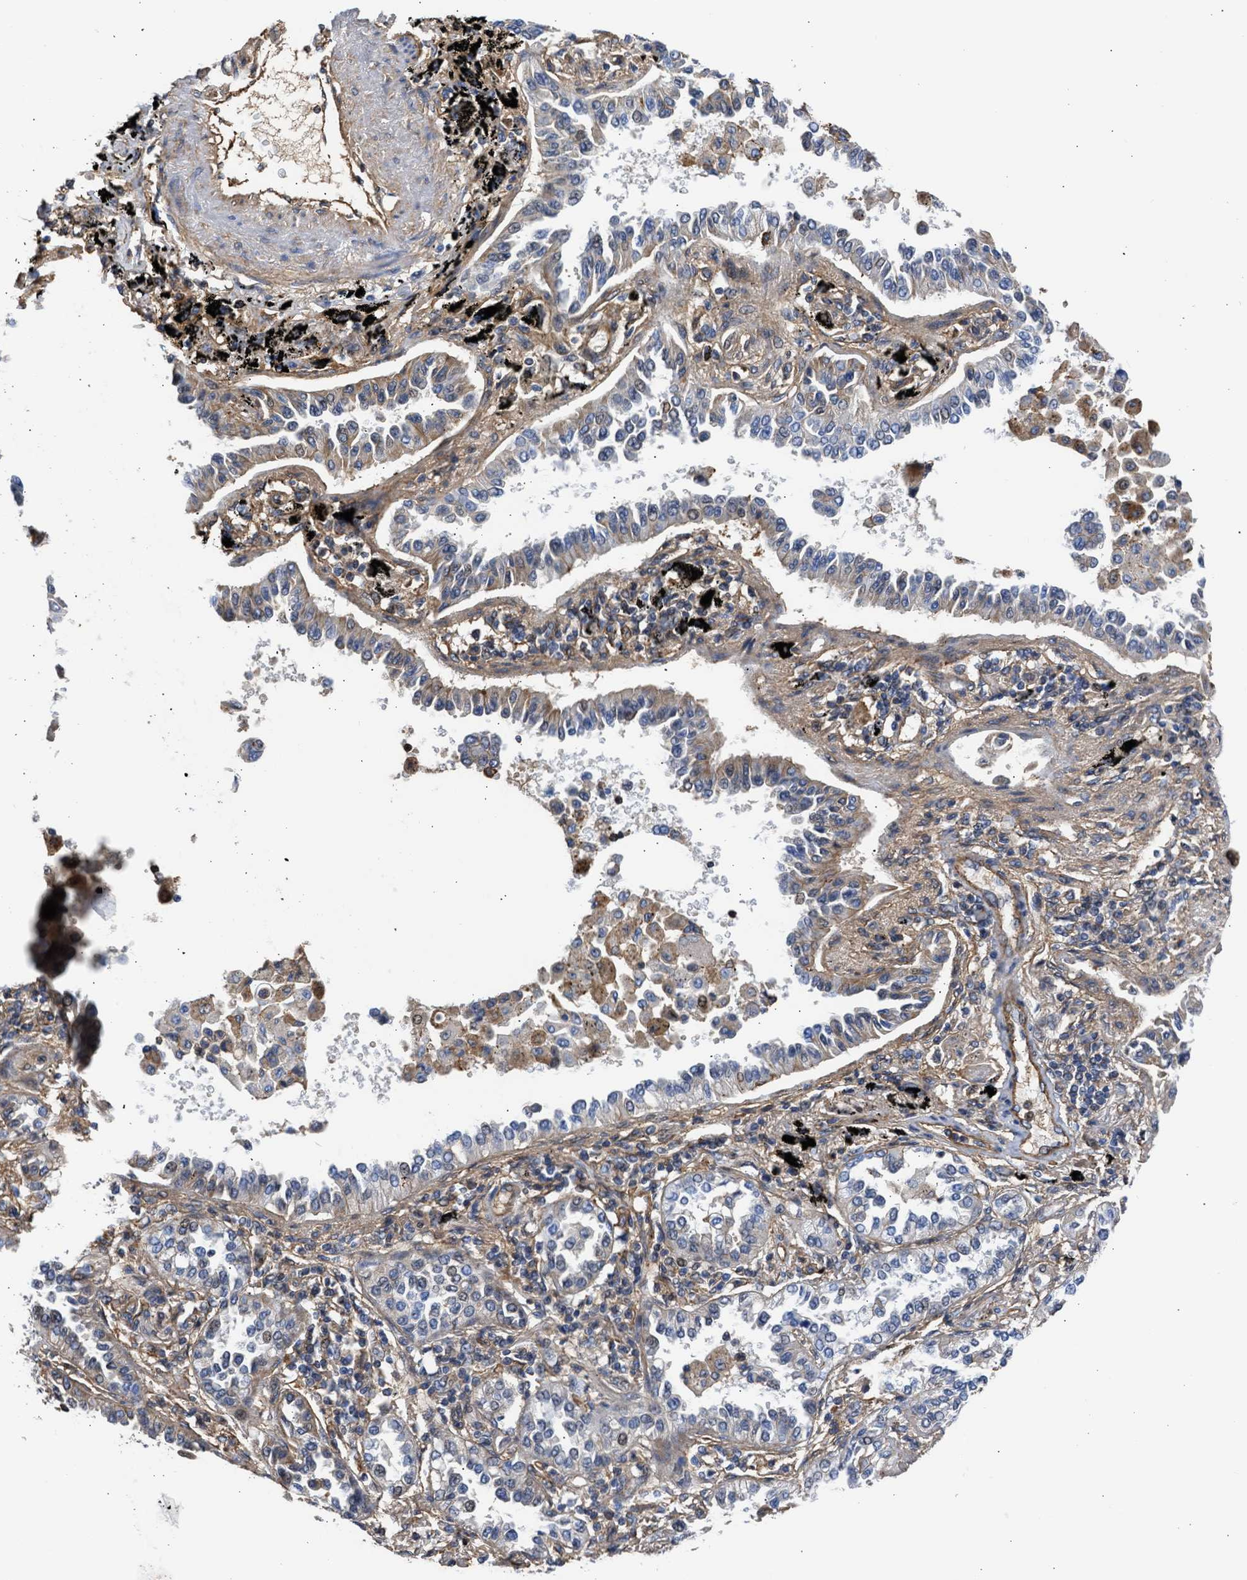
{"staining": {"intensity": "weak", "quantity": "25%-75%", "location": "cytoplasmic/membranous"}, "tissue": "lung cancer", "cell_type": "Tumor cells", "image_type": "cancer", "snomed": [{"axis": "morphology", "description": "Normal tissue, NOS"}, {"axis": "morphology", "description": "Adenocarcinoma, NOS"}, {"axis": "topography", "description": "Lung"}], "caption": "Protein staining of adenocarcinoma (lung) tissue reveals weak cytoplasmic/membranous expression in about 25%-75% of tumor cells.", "gene": "MAS1L", "patient": {"sex": "male", "age": 59}}